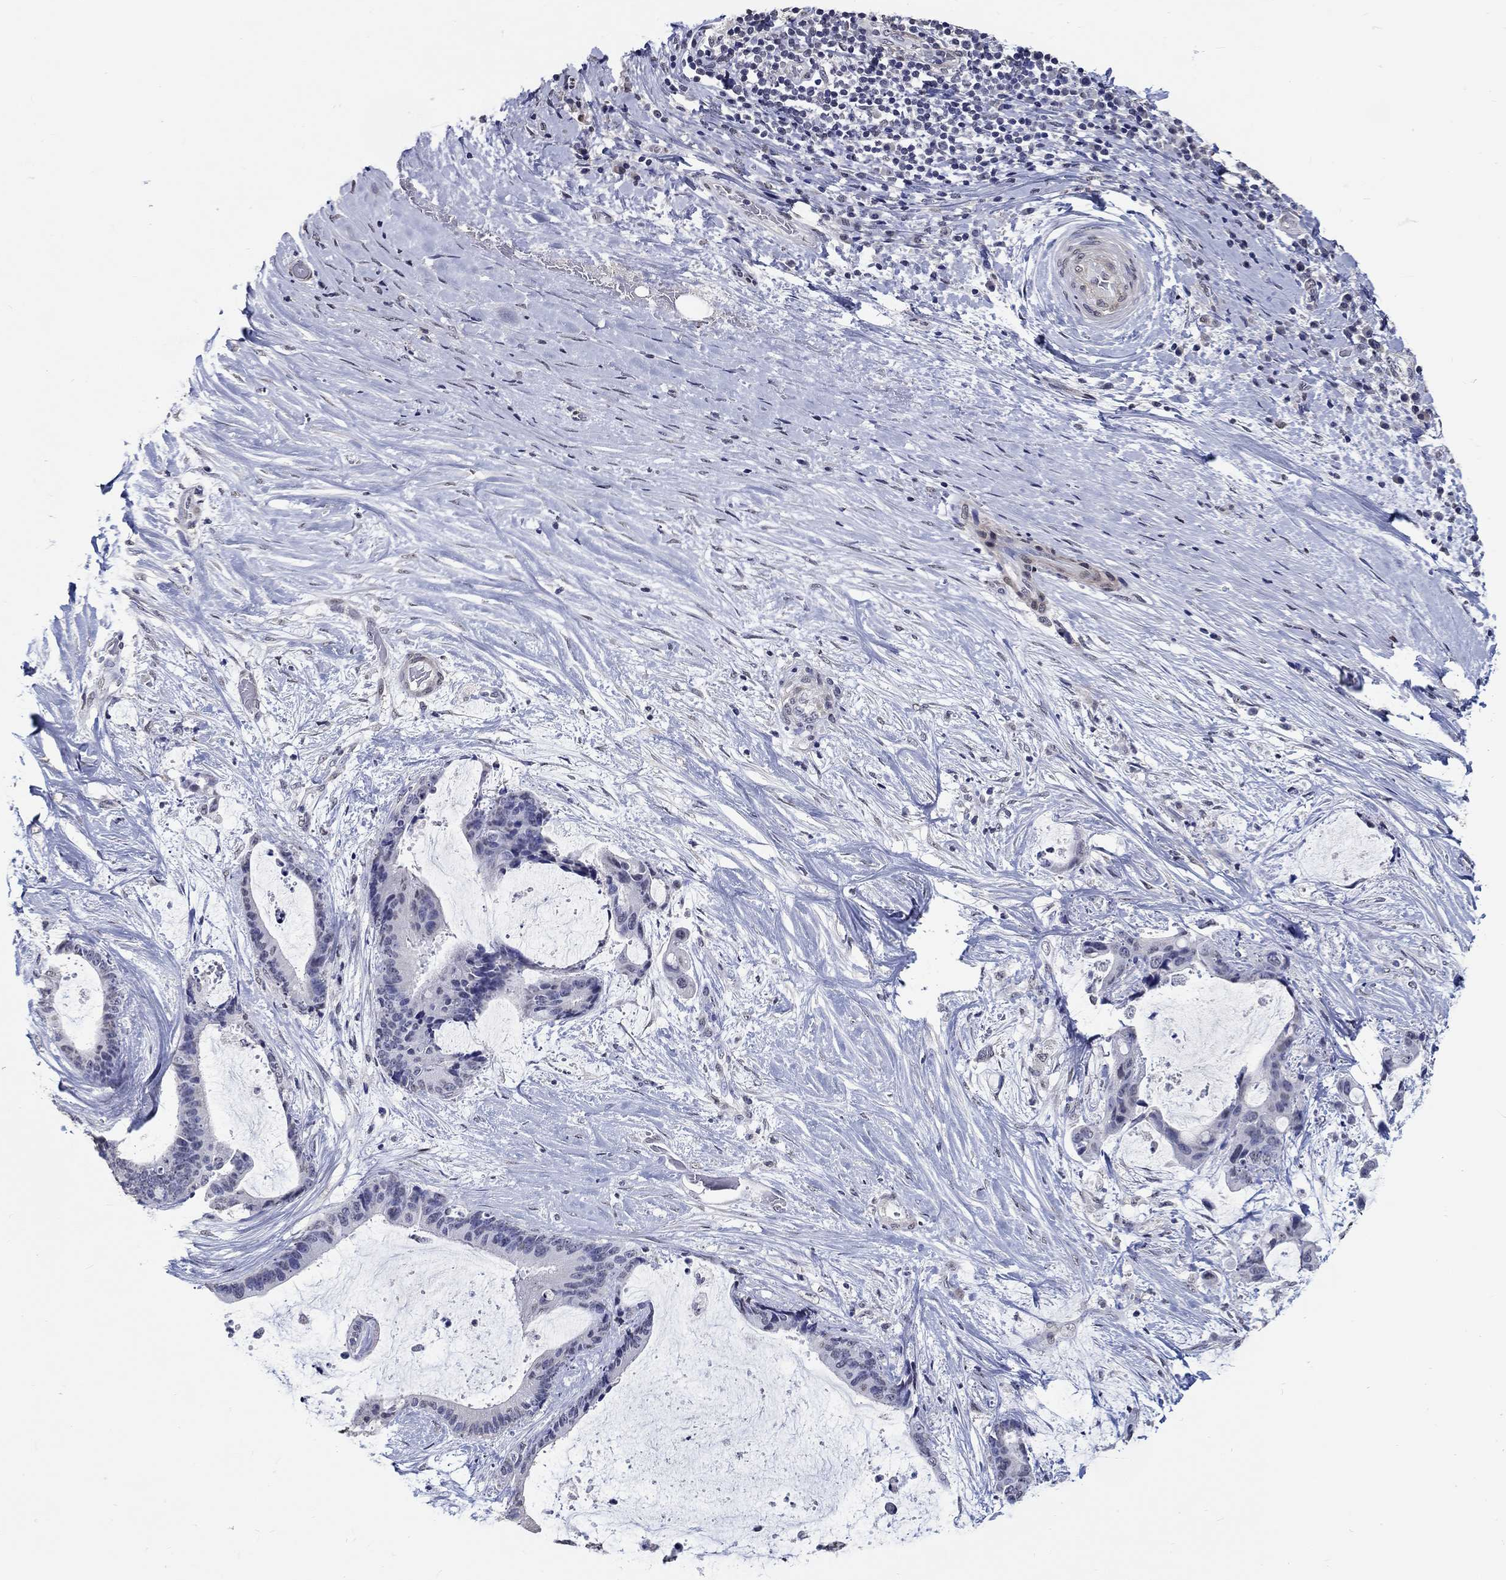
{"staining": {"intensity": "negative", "quantity": "none", "location": "none"}, "tissue": "liver cancer", "cell_type": "Tumor cells", "image_type": "cancer", "snomed": [{"axis": "morphology", "description": "Cholangiocarcinoma"}, {"axis": "topography", "description": "Liver"}], "caption": "Immunohistochemistry (IHC) histopathology image of cholangiocarcinoma (liver) stained for a protein (brown), which shows no expression in tumor cells. (Brightfield microscopy of DAB immunohistochemistry at high magnification).", "gene": "PDE1B", "patient": {"sex": "female", "age": 73}}